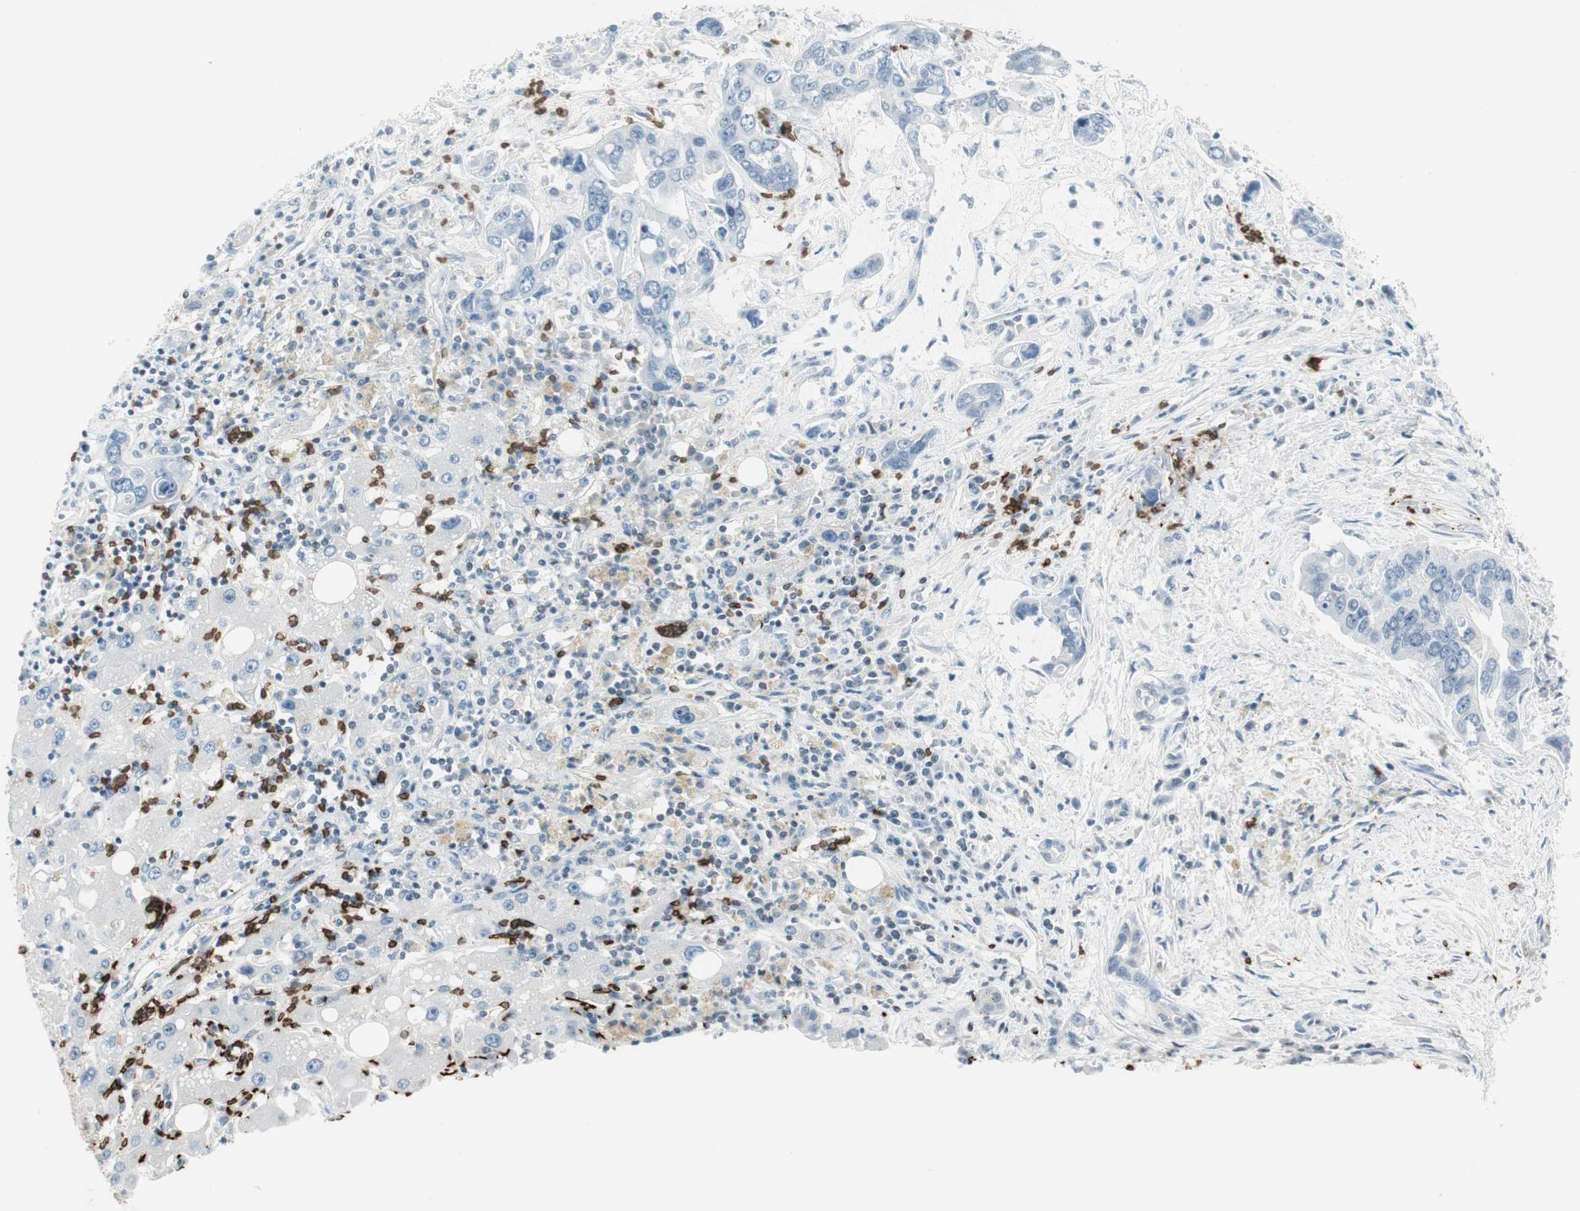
{"staining": {"intensity": "negative", "quantity": "none", "location": "none"}, "tissue": "liver cancer", "cell_type": "Tumor cells", "image_type": "cancer", "snomed": [{"axis": "morphology", "description": "Cholangiocarcinoma"}, {"axis": "topography", "description": "Liver"}], "caption": "A high-resolution micrograph shows IHC staining of liver cancer, which exhibits no significant staining in tumor cells. (DAB immunohistochemistry, high magnification).", "gene": "MAP4K1", "patient": {"sex": "female", "age": 65}}